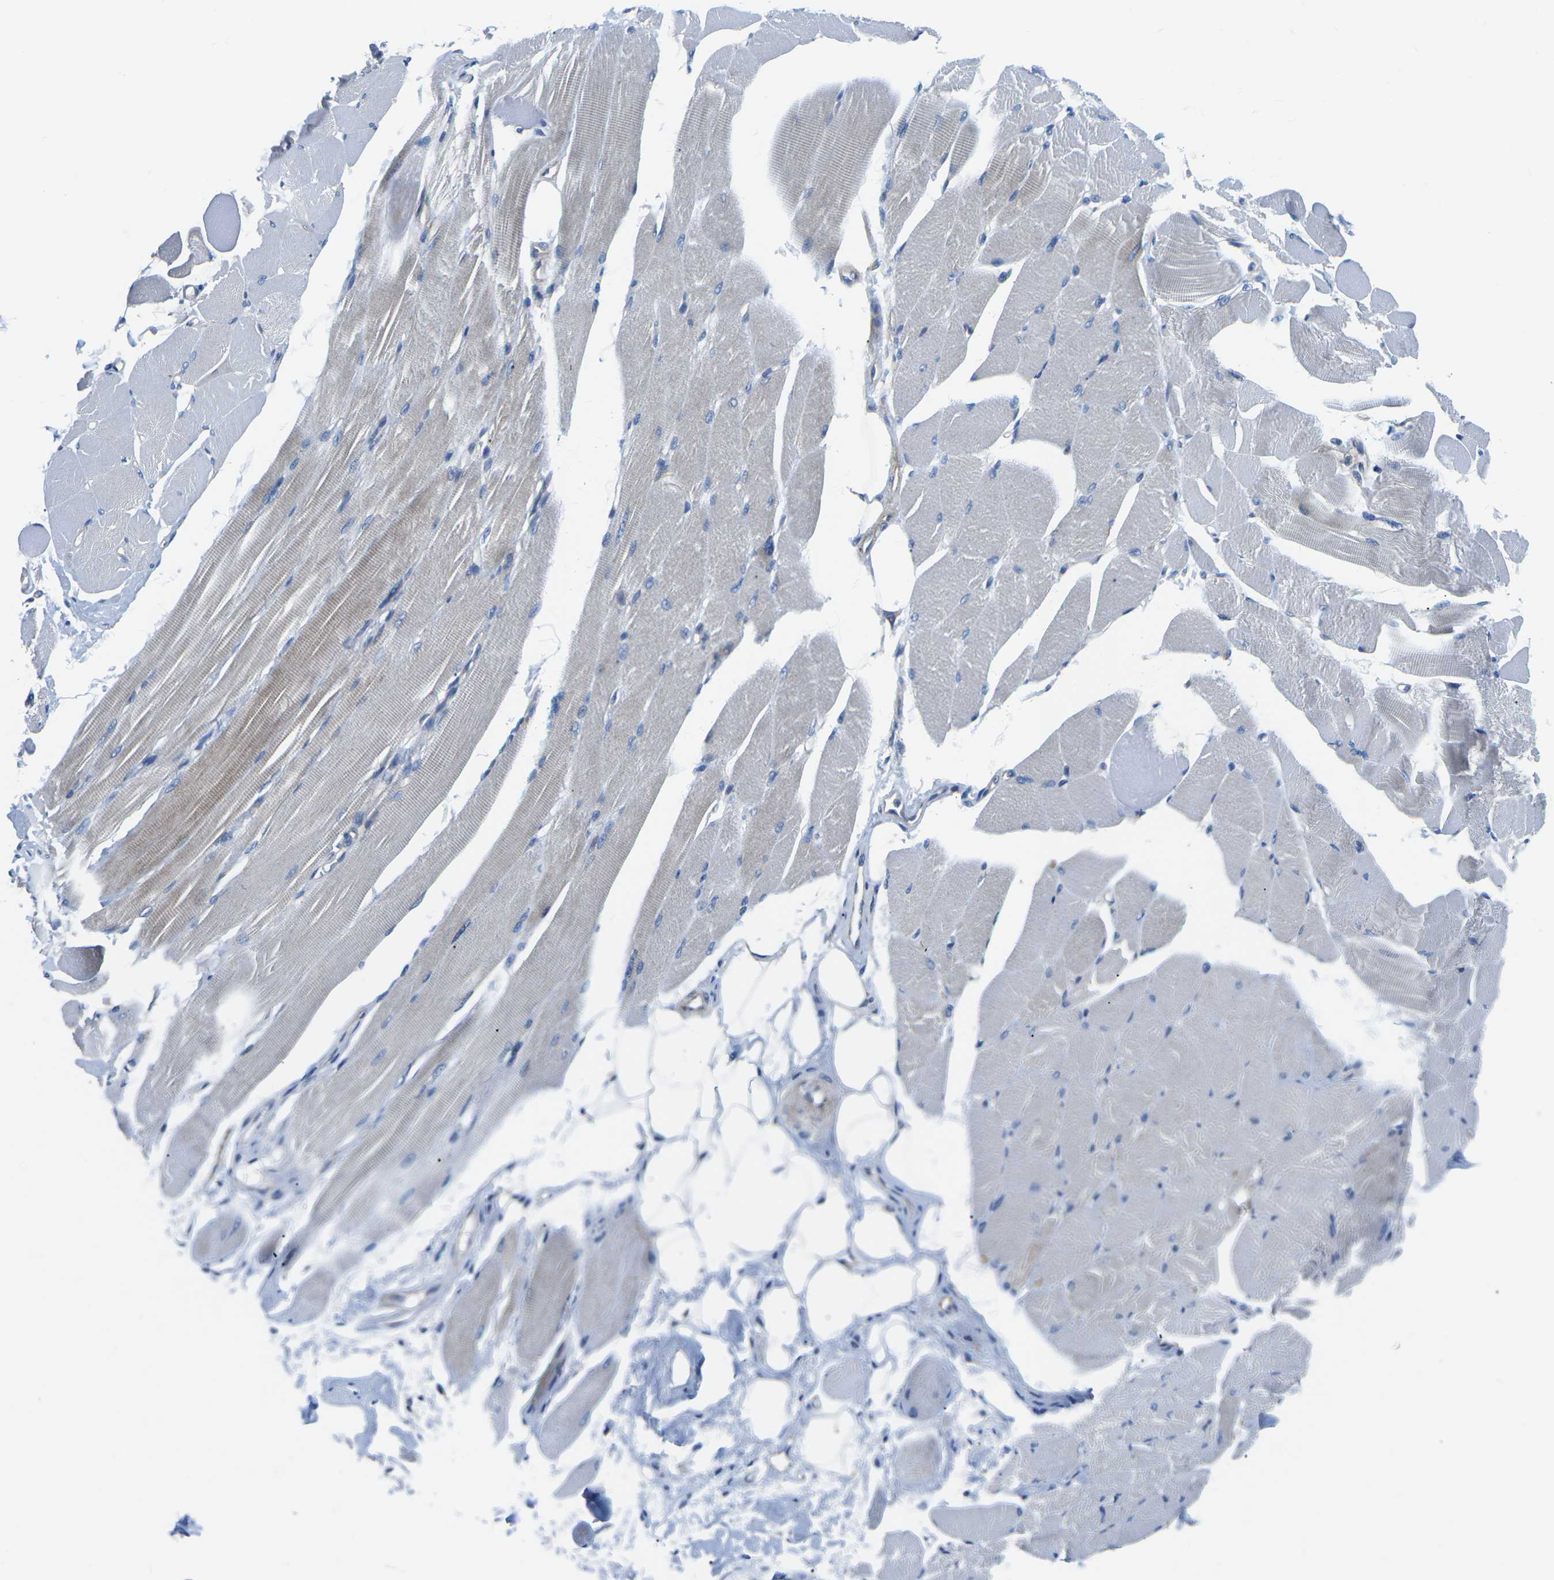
{"staining": {"intensity": "negative", "quantity": "none", "location": "none"}, "tissue": "skeletal muscle", "cell_type": "Myocytes", "image_type": "normal", "snomed": [{"axis": "morphology", "description": "Normal tissue, NOS"}, {"axis": "topography", "description": "Skeletal muscle"}, {"axis": "topography", "description": "Peripheral nerve tissue"}], "caption": "This is an immunohistochemistry histopathology image of unremarkable skeletal muscle. There is no staining in myocytes.", "gene": "DLG1", "patient": {"sex": "female", "age": 84}}